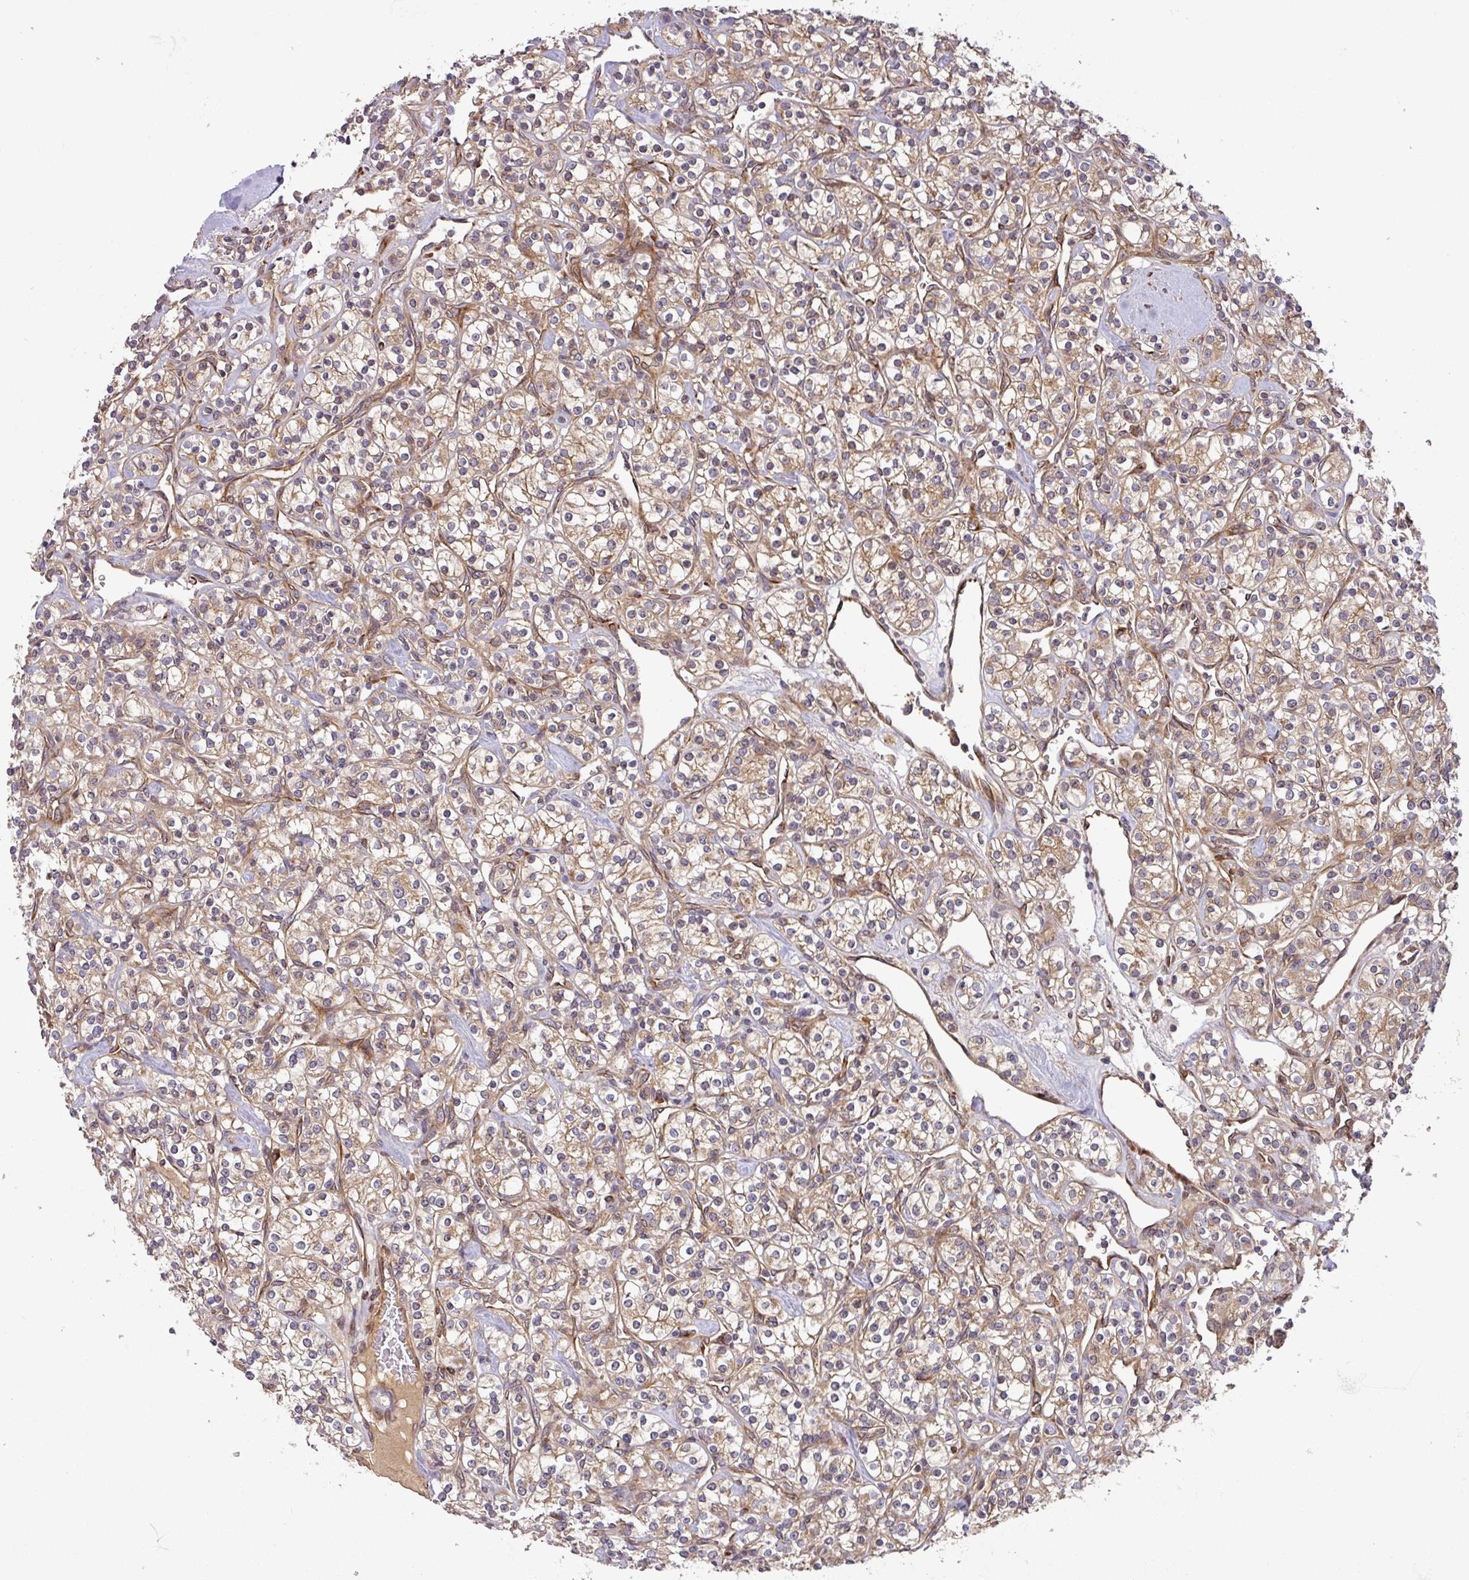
{"staining": {"intensity": "moderate", "quantity": ">75%", "location": "cytoplasmic/membranous"}, "tissue": "renal cancer", "cell_type": "Tumor cells", "image_type": "cancer", "snomed": [{"axis": "morphology", "description": "Adenocarcinoma, NOS"}, {"axis": "topography", "description": "Kidney"}], "caption": "Adenocarcinoma (renal) stained for a protein exhibits moderate cytoplasmic/membranous positivity in tumor cells.", "gene": "ART1", "patient": {"sex": "male", "age": 77}}